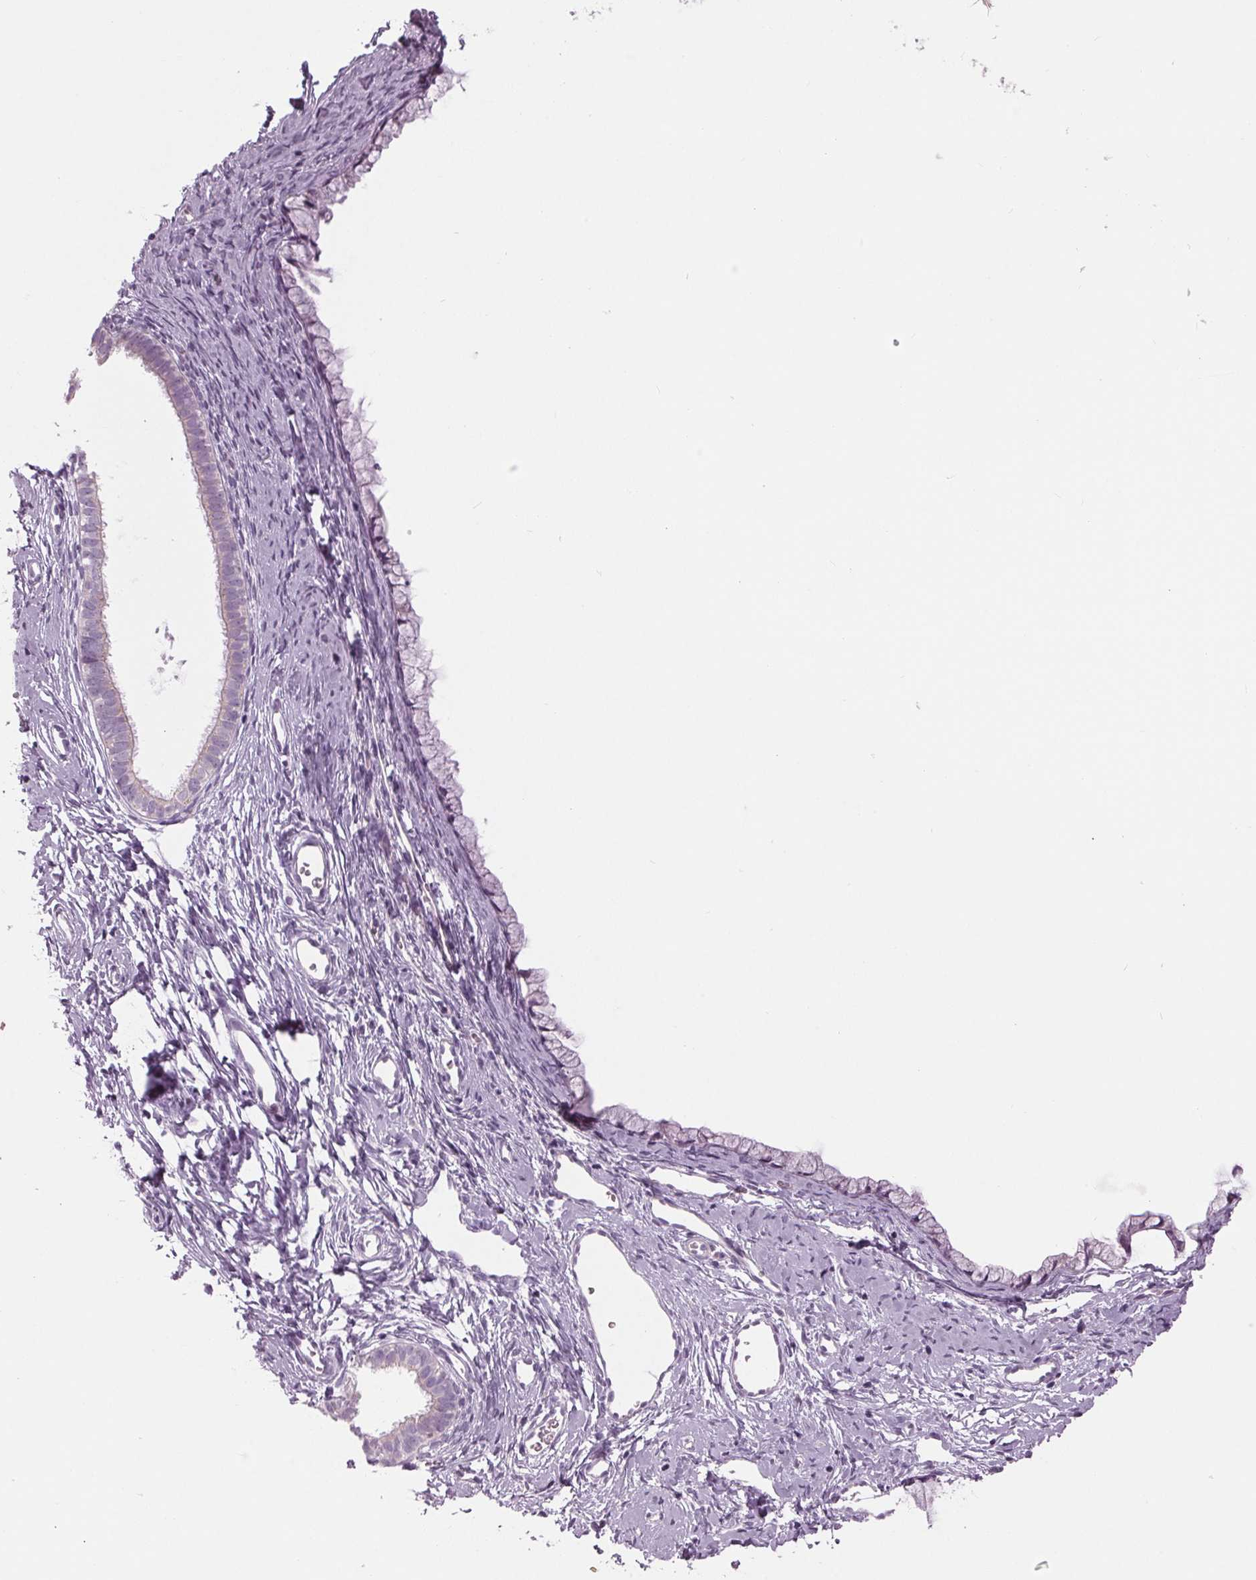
{"staining": {"intensity": "negative", "quantity": "none", "location": "none"}, "tissue": "cervix", "cell_type": "Glandular cells", "image_type": "normal", "snomed": [{"axis": "morphology", "description": "Normal tissue, NOS"}, {"axis": "topography", "description": "Cervix"}], "caption": "An IHC micrograph of unremarkable cervix is shown. There is no staining in glandular cells of cervix.", "gene": "SAMD4A", "patient": {"sex": "female", "age": 40}}